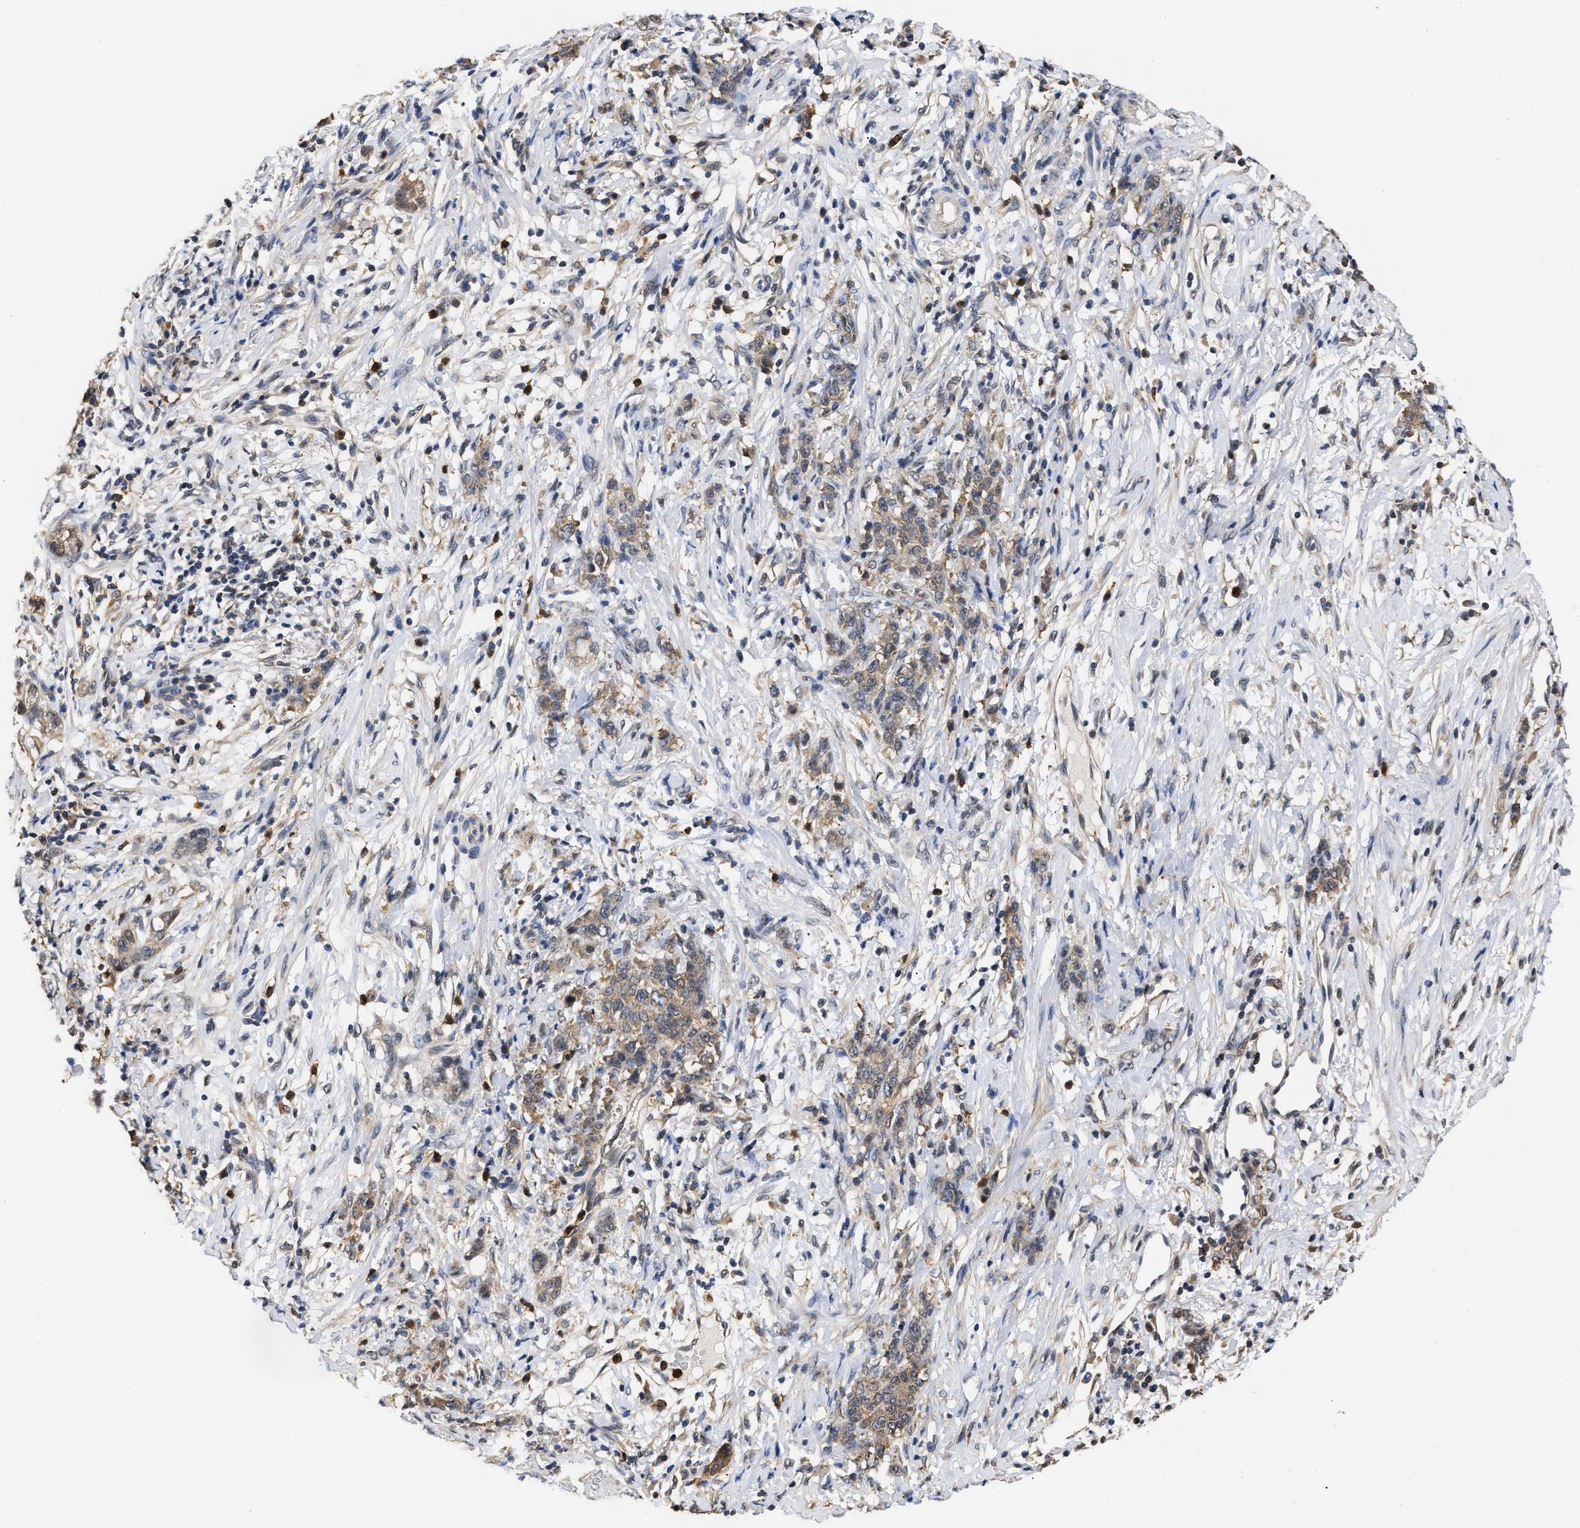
{"staining": {"intensity": "weak", "quantity": ">75%", "location": "cytoplasmic/membranous"}, "tissue": "stomach cancer", "cell_type": "Tumor cells", "image_type": "cancer", "snomed": [{"axis": "morphology", "description": "Adenocarcinoma, NOS"}, {"axis": "topography", "description": "Stomach, lower"}], "caption": "A high-resolution micrograph shows immunohistochemistry (IHC) staining of stomach cancer, which reveals weak cytoplasmic/membranous positivity in about >75% of tumor cells.", "gene": "KLHDC1", "patient": {"sex": "male", "age": 88}}